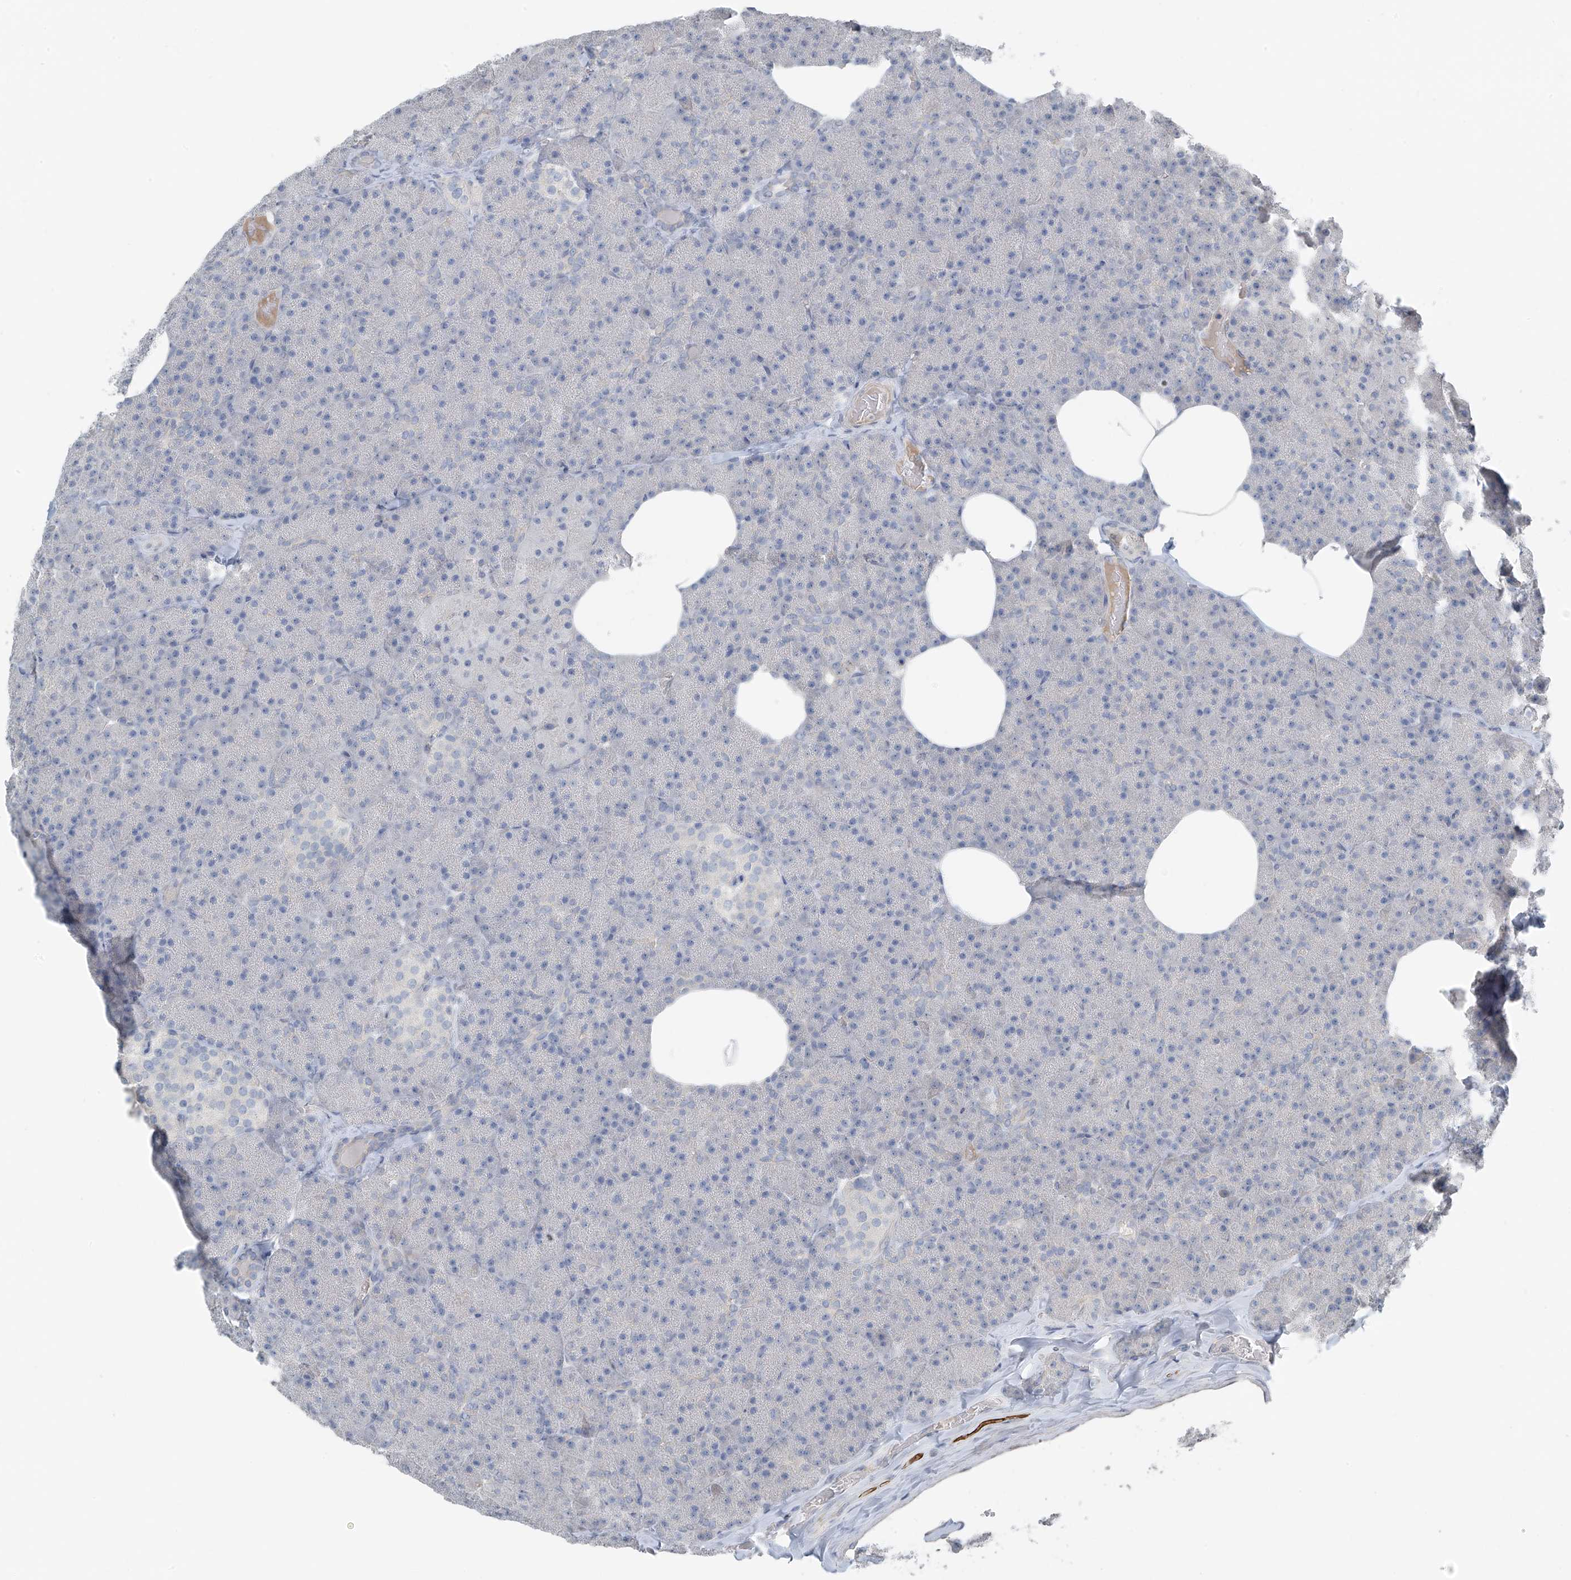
{"staining": {"intensity": "negative", "quantity": "none", "location": "none"}, "tissue": "pancreas", "cell_type": "Exocrine glandular cells", "image_type": "normal", "snomed": [{"axis": "morphology", "description": "Normal tissue, NOS"}, {"axis": "morphology", "description": "Carcinoid, malignant, NOS"}, {"axis": "topography", "description": "Pancreas"}], "caption": "High power microscopy histopathology image of an immunohistochemistry (IHC) image of normal pancreas, revealing no significant expression in exocrine glandular cells.", "gene": "HOXA11", "patient": {"sex": "female", "age": 35}}